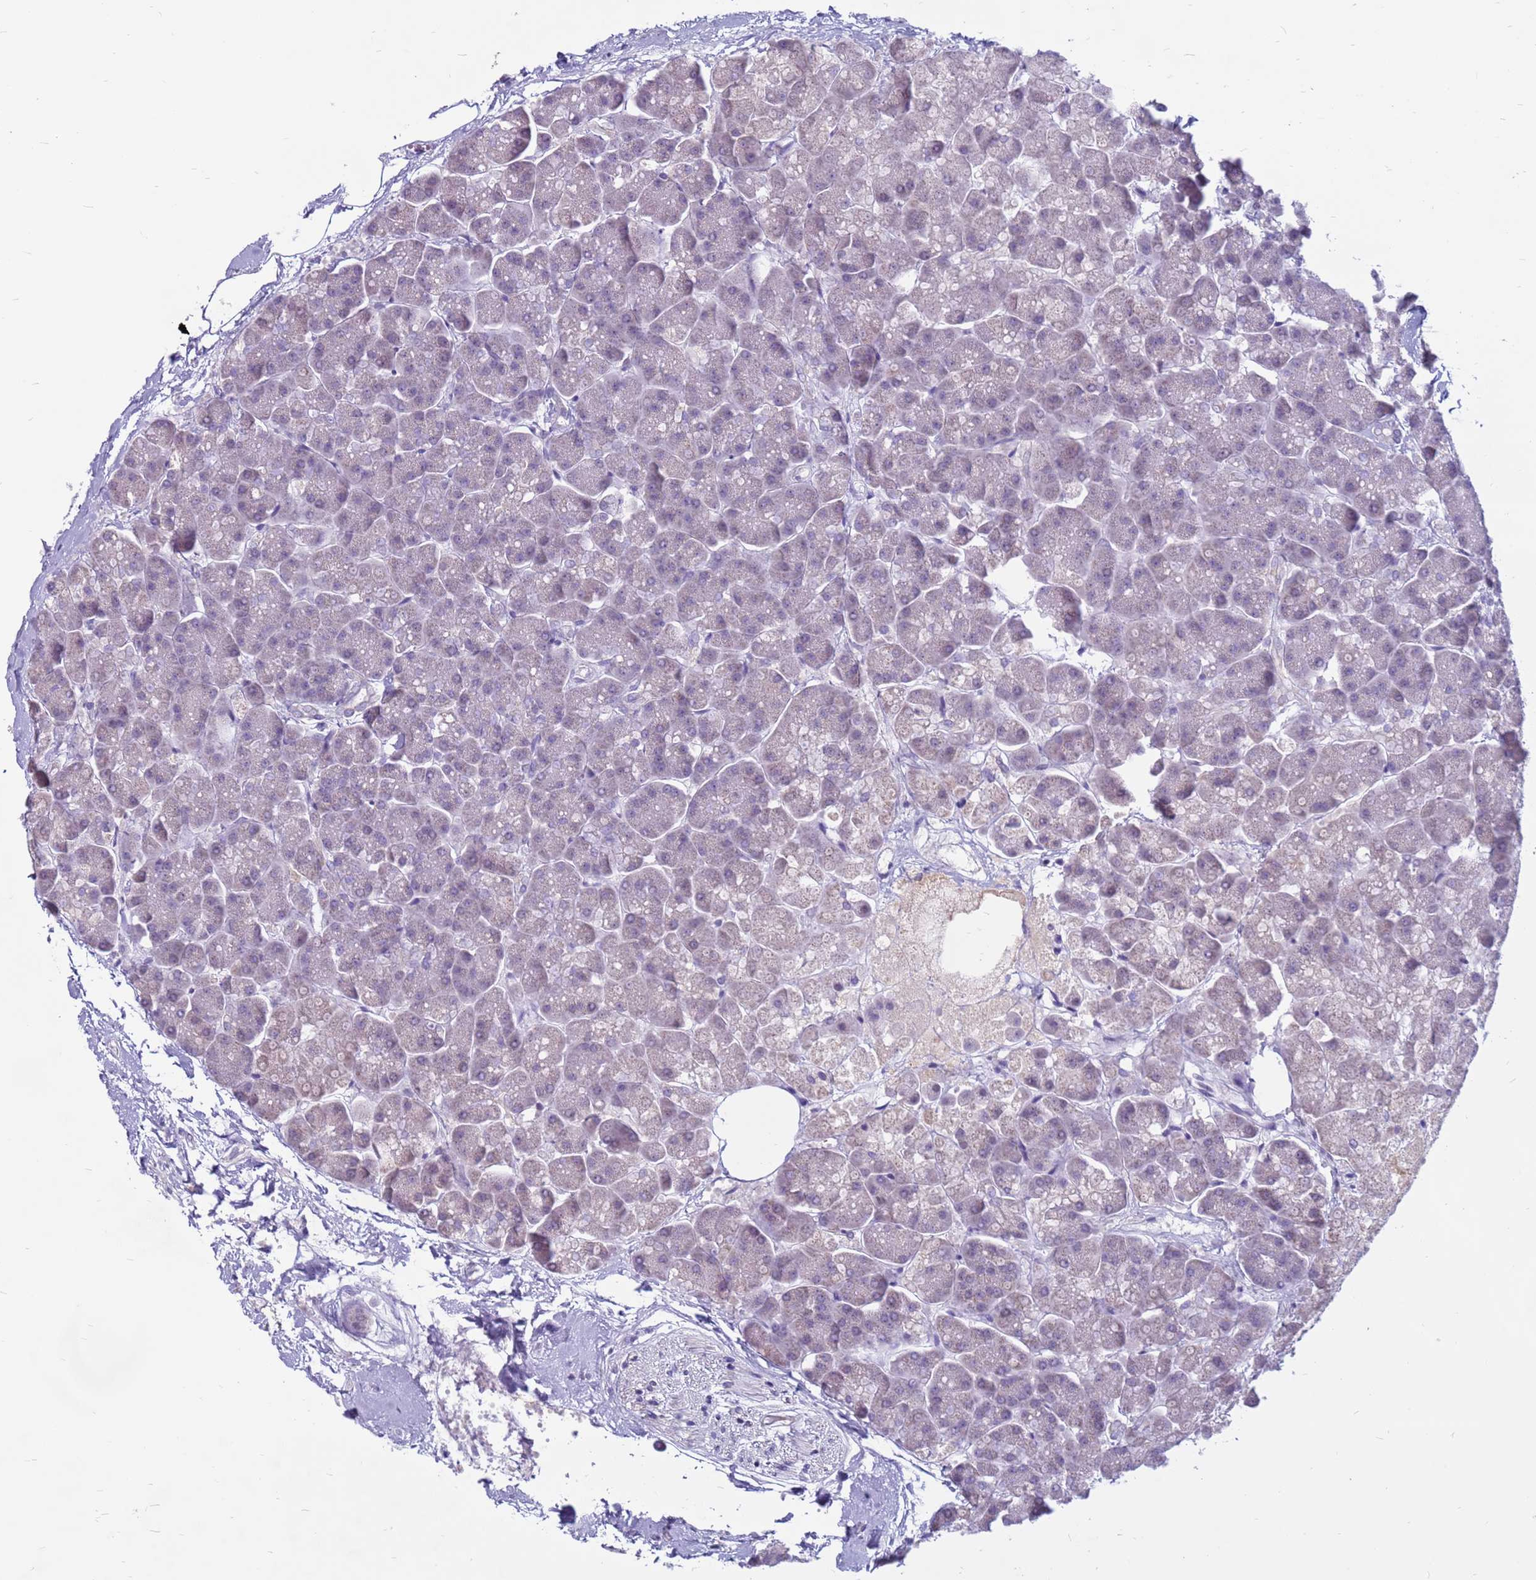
{"staining": {"intensity": "negative", "quantity": "none", "location": "none"}, "tissue": "pancreas", "cell_type": "Exocrine glandular cells", "image_type": "normal", "snomed": [{"axis": "morphology", "description": "Normal tissue, NOS"}, {"axis": "topography", "description": "Pancreas"}, {"axis": "topography", "description": "Peripheral nerve tissue"}], "caption": "Micrograph shows no protein staining in exocrine glandular cells of benign pancreas.", "gene": "CDK2AP2", "patient": {"sex": "male", "age": 54}}